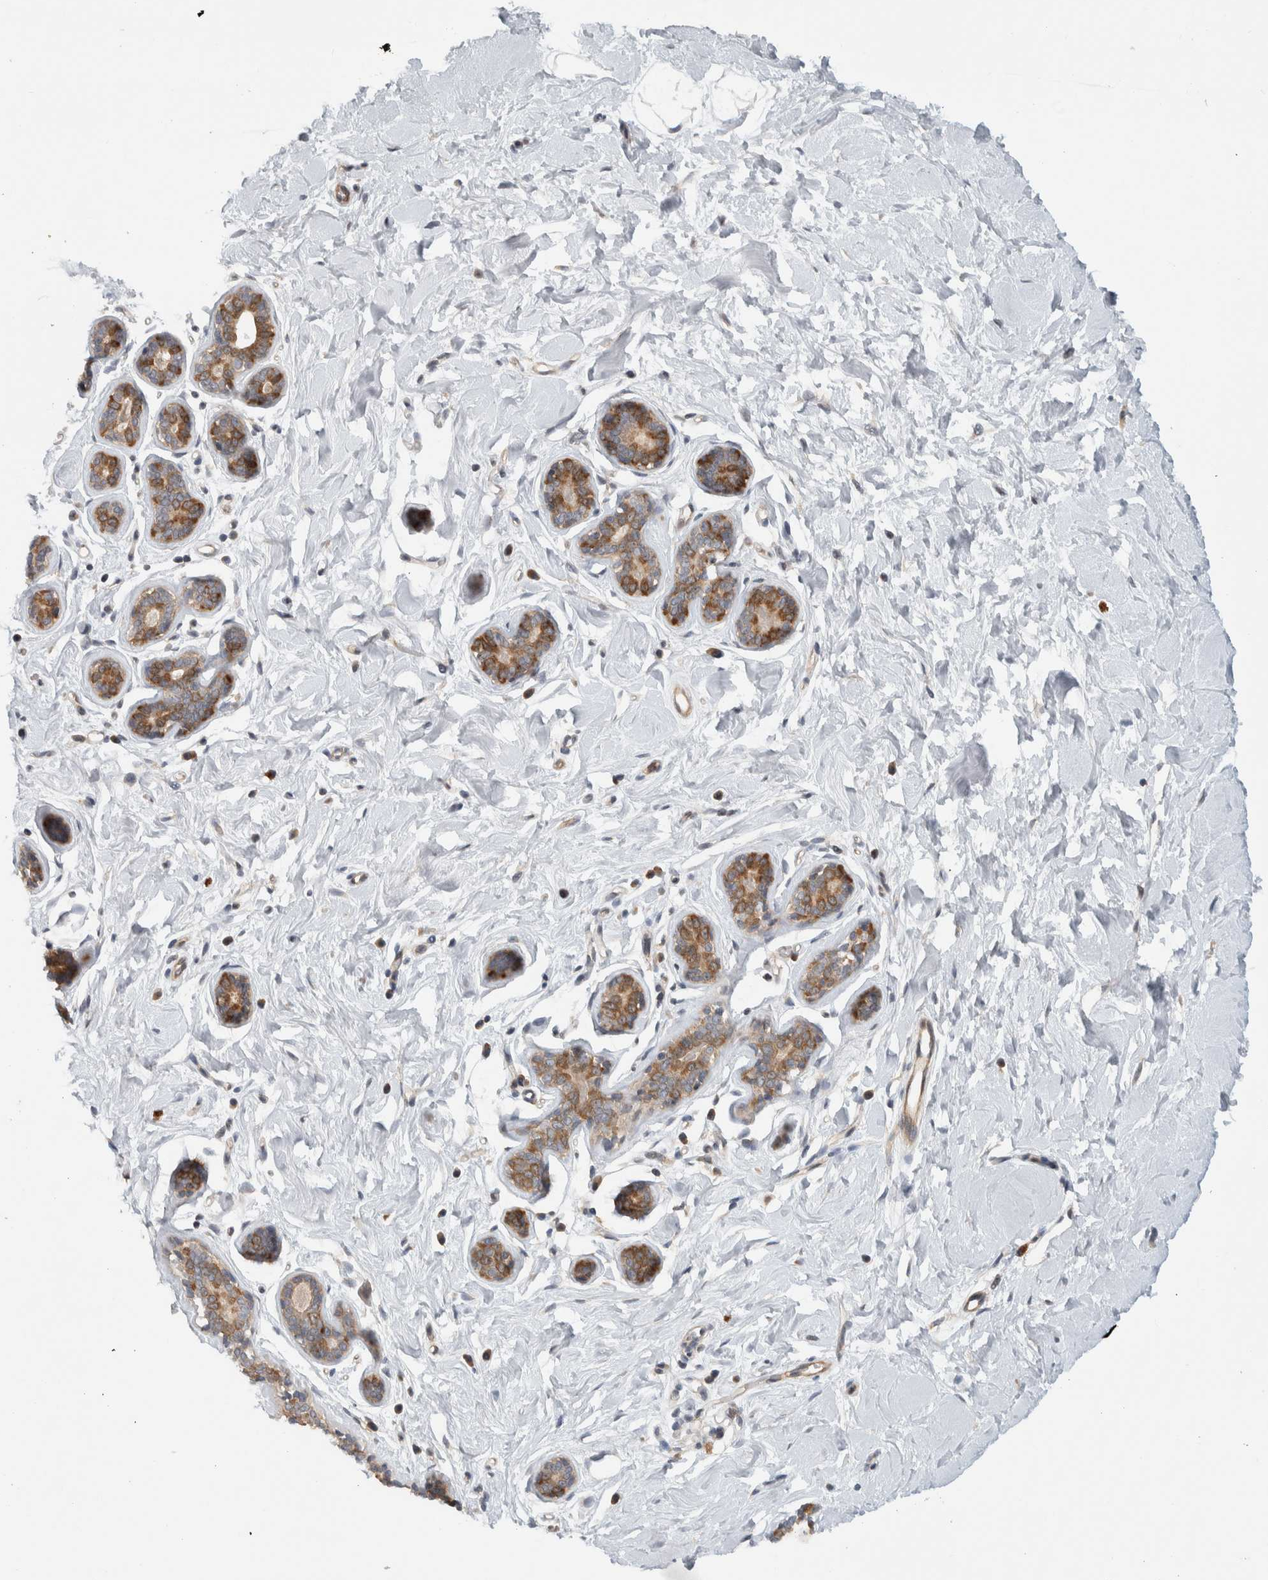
{"staining": {"intensity": "negative", "quantity": "none", "location": "none"}, "tissue": "breast", "cell_type": "Adipocytes", "image_type": "normal", "snomed": [{"axis": "morphology", "description": "Normal tissue, NOS"}, {"axis": "topography", "description": "Breast"}], "caption": "Immunohistochemistry (IHC) image of benign breast: breast stained with DAB (3,3'-diaminobenzidine) shows no significant protein expression in adipocytes. (Stains: DAB immunohistochemistry with hematoxylin counter stain, Microscopy: brightfield microscopy at high magnification).", "gene": "CCDC43", "patient": {"sex": "female", "age": 23}}